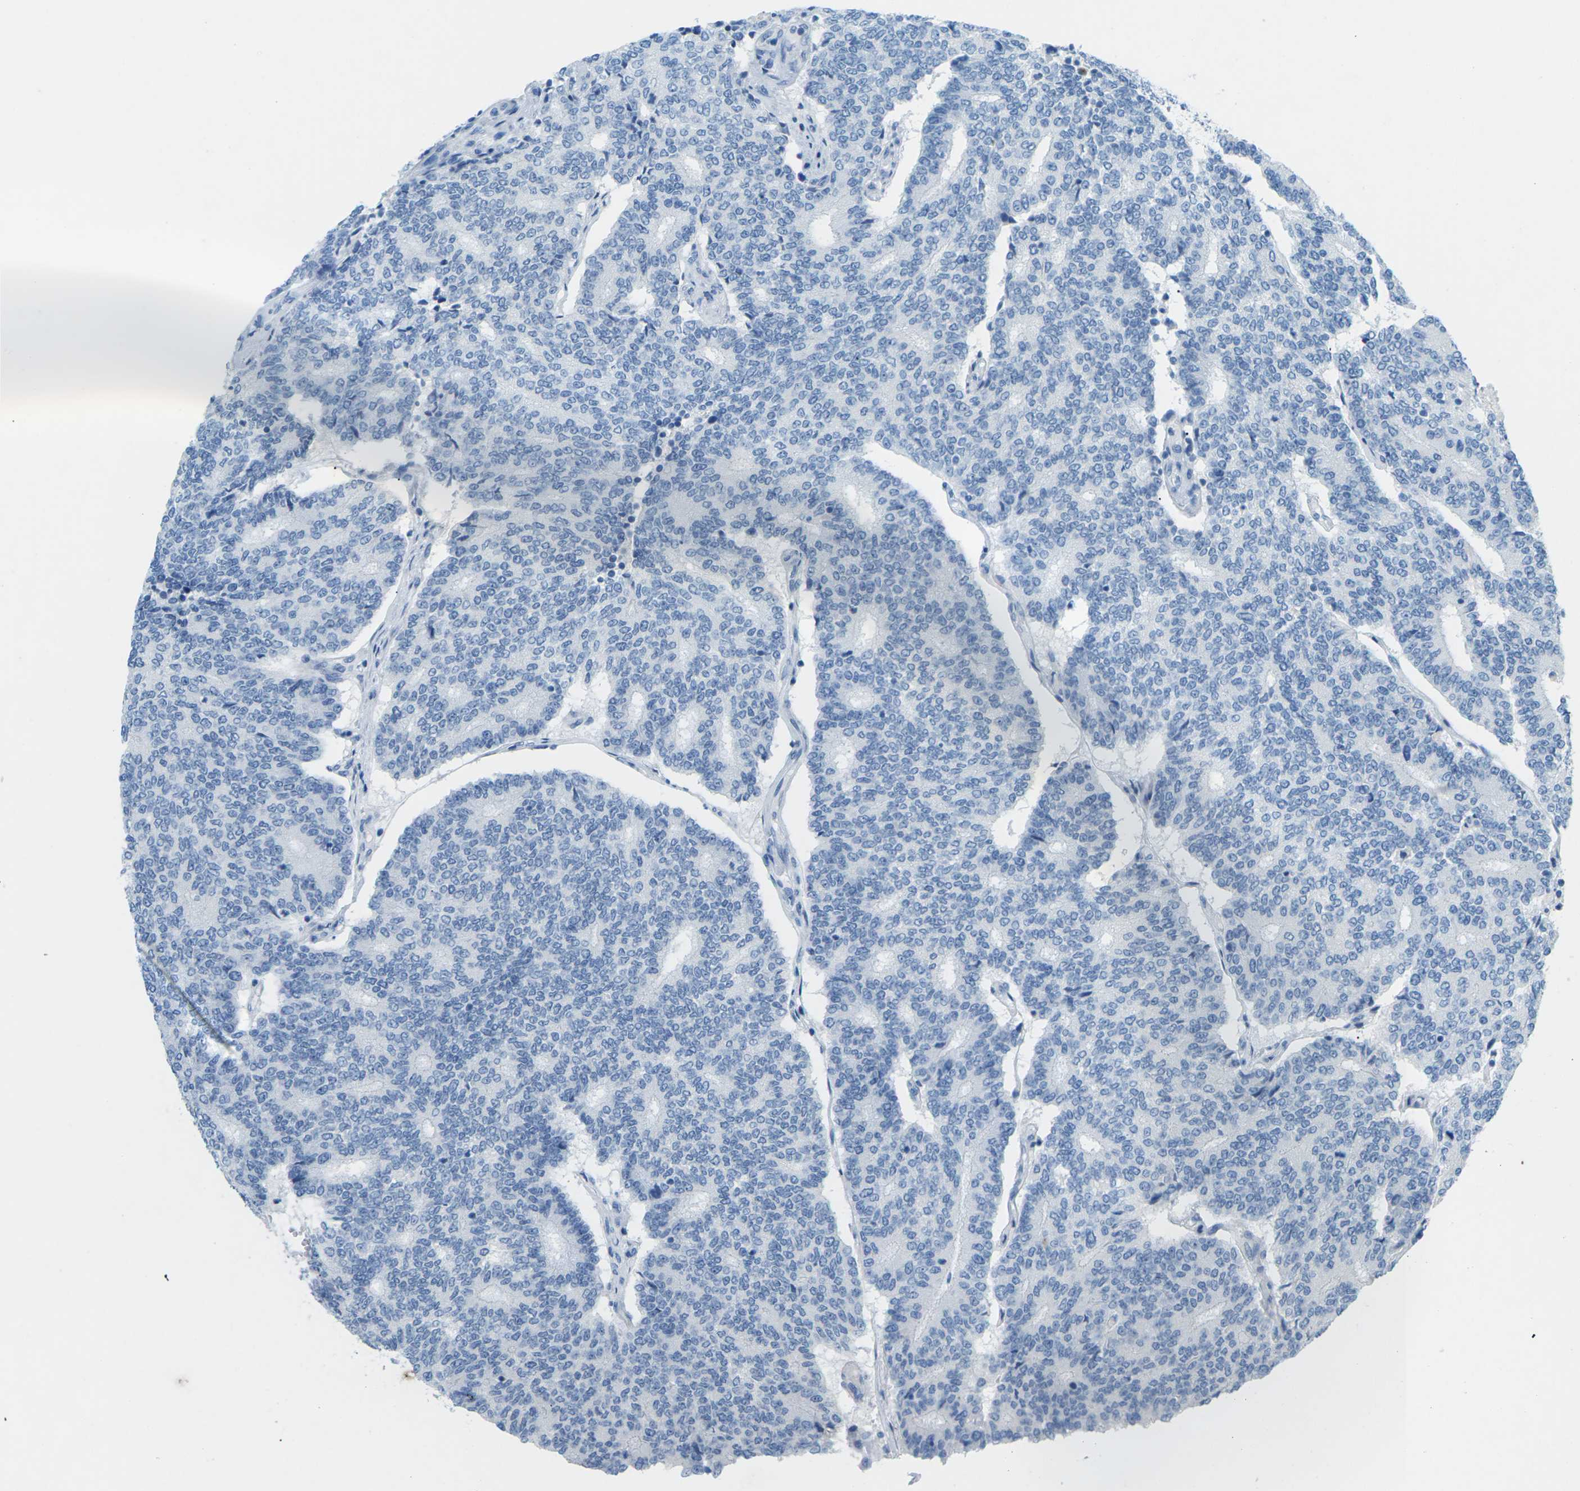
{"staining": {"intensity": "negative", "quantity": "none", "location": "none"}, "tissue": "prostate cancer", "cell_type": "Tumor cells", "image_type": "cancer", "snomed": [{"axis": "morphology", "description": "Normal tissue, NOS"}, {"axis": "morphology", "description": "Adenocarcinoma, High grade"}, {"axis": "topography", "description": "Prostate"}, {"axis": "topography", "description": "Seminal veicle"}], "caption": "Immunohistochemistry histopathology image of neoplastic tissue: prostate cancer (high-grade adenocarcinoma) stained with DAB displays no significant protein staining in tumor cells.", "gene": "CDH16", "patient": {"sex": "male", "age": 55}}